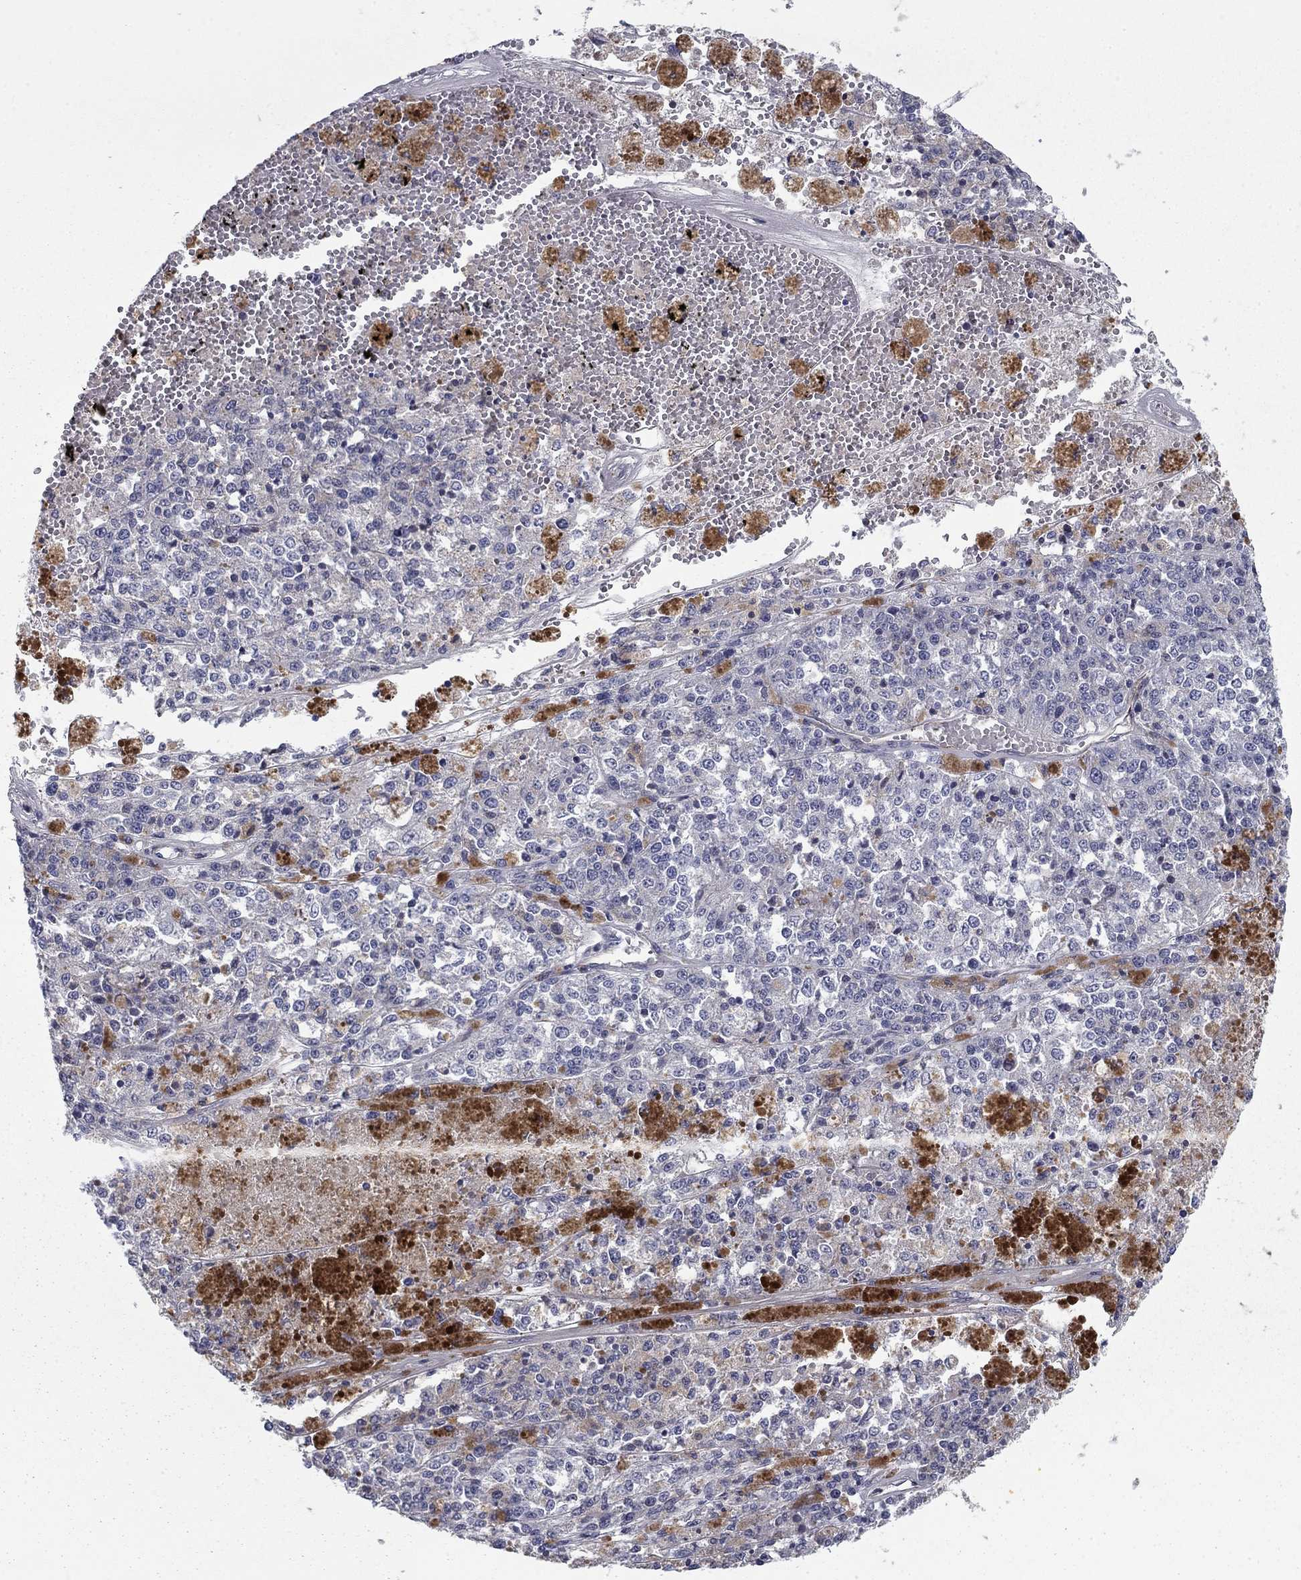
{"staining": {"intensity": "negative", "quantity": "none", "location": "none"}, "tissue": "melanoma", "cell_type": "Tumor cells", "image_type": "cancer", "snomed": [{"axis": "morphology", "description": "Malignant melanoma, Metastatic site"}, {"axis": "topography", "description": "Lymph node"}], "caption": "Immunohistochemical staining of melanoma reveals no significant positivity in tumor cells.", "gene": "CLSTN1", "patient": {"sex": "female", "age": 64}}